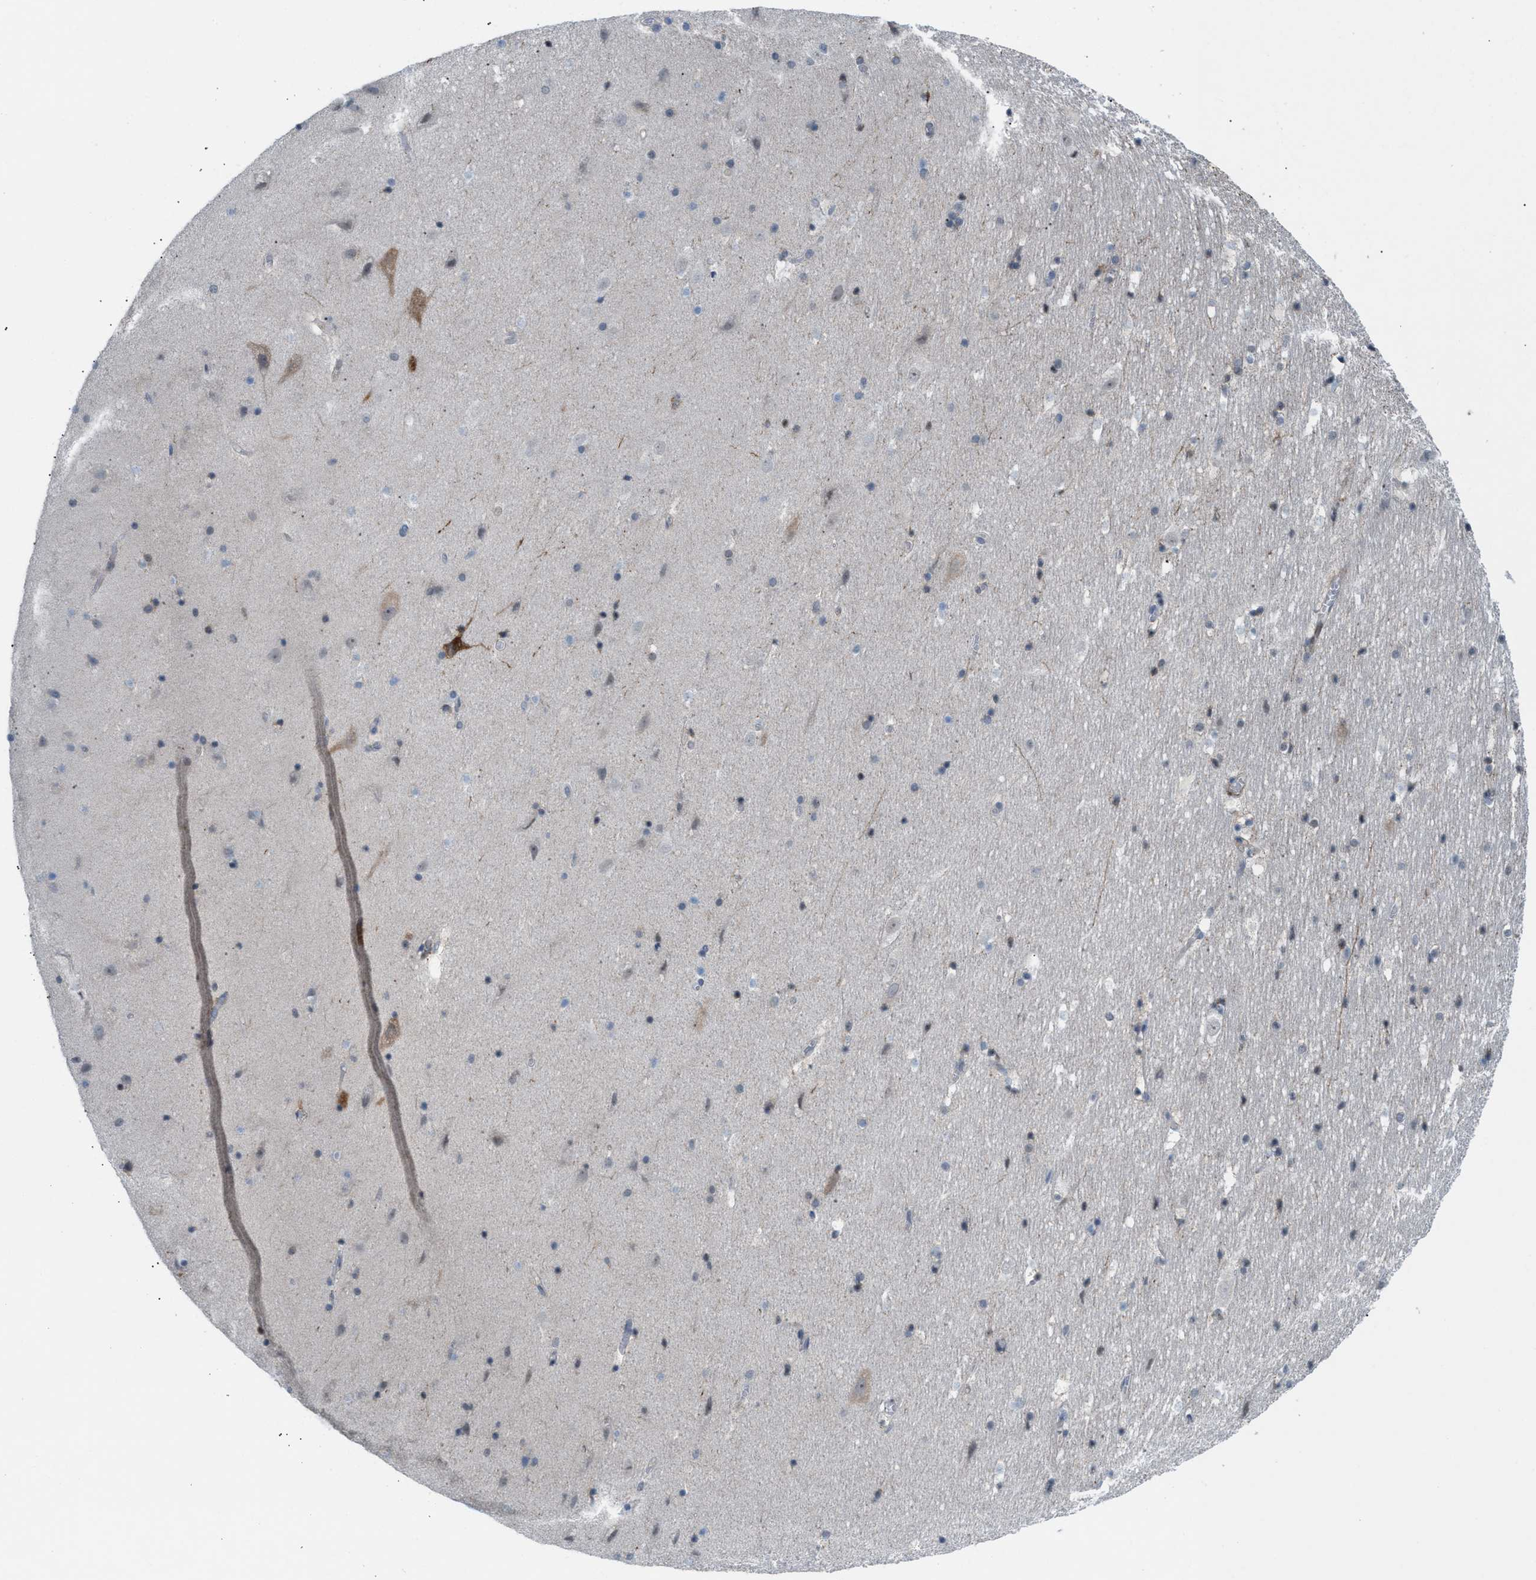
{"staining": {"intensity": "negative", "quantity": "none", "location": "none"}, "tissue": "hippocampus", "cell_type": "Glial cells", "image_type": "normal", "snomed": [{"axis": "morphology", "description": "Normal tissue, NOS"}, {"axis": "topography", "description": "Hippocampus"}], "caption": "This is an IHC photomicrograph of benign human hippocampus. There is no expression in glial cells.", "gene": "ZNF276", "patient": {"sex": "male", "age": 45}}